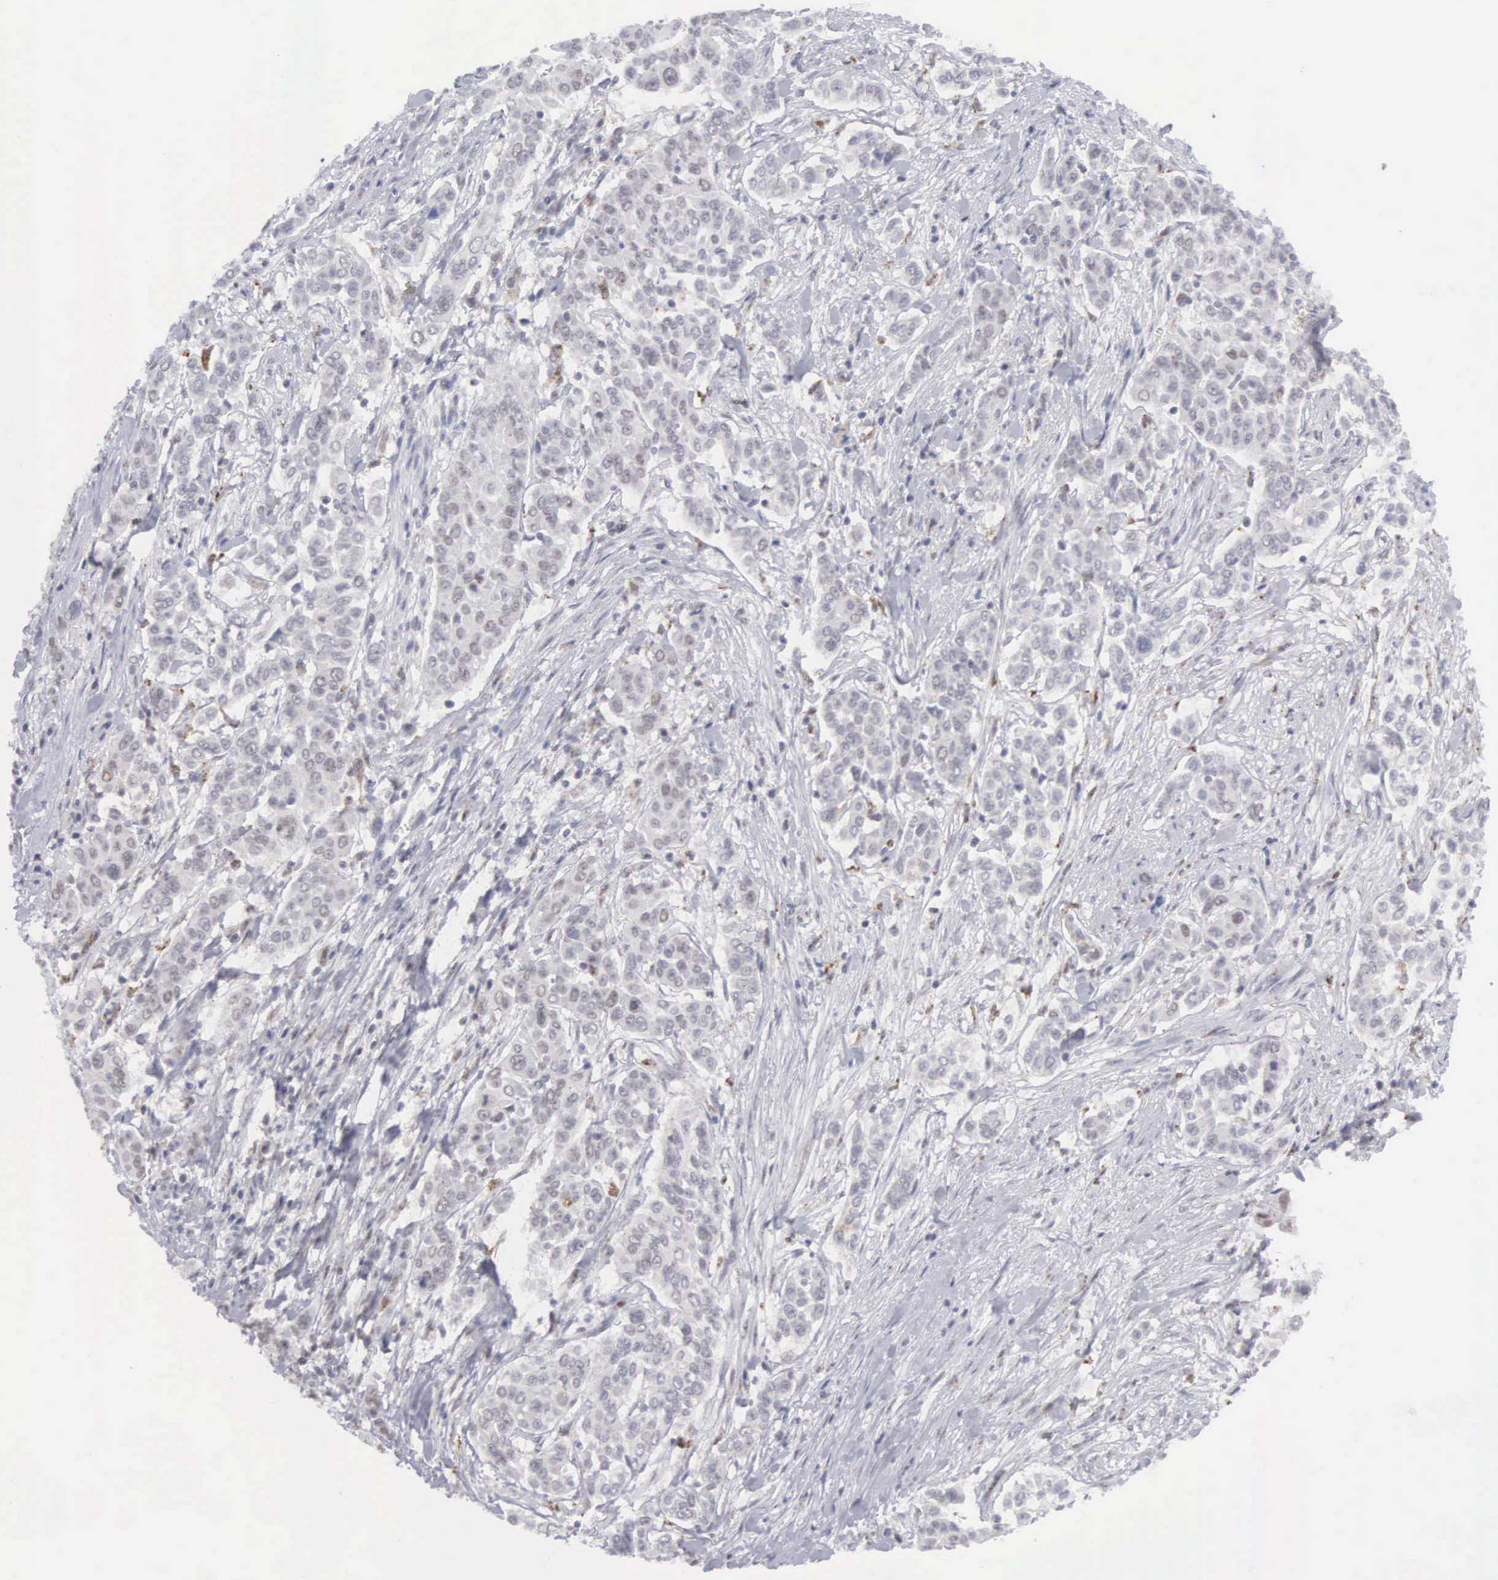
{"staining": {"intensity": "weak", "quantity": "<25%", "location": "nuclear"}, "tissue": "pancreatic cancer", "cell_type": "Tumor cells", "image_type": "cancer", "snomed": [{"axis": "morphology", "description": "Adenocarcinoma, NOS"}, {"axis": "topography", "description": "Pancreas"}], "caption": "There is no significant expression in tumor cells of adenocarcinoma (pancreatic). (Stains: DAB IHC with hematoxylin counter stain, Microscopy: brightfield microscopy at high magnification).", "gene": "MNAT1", "patient": {"sex": "female", "age": 52}}